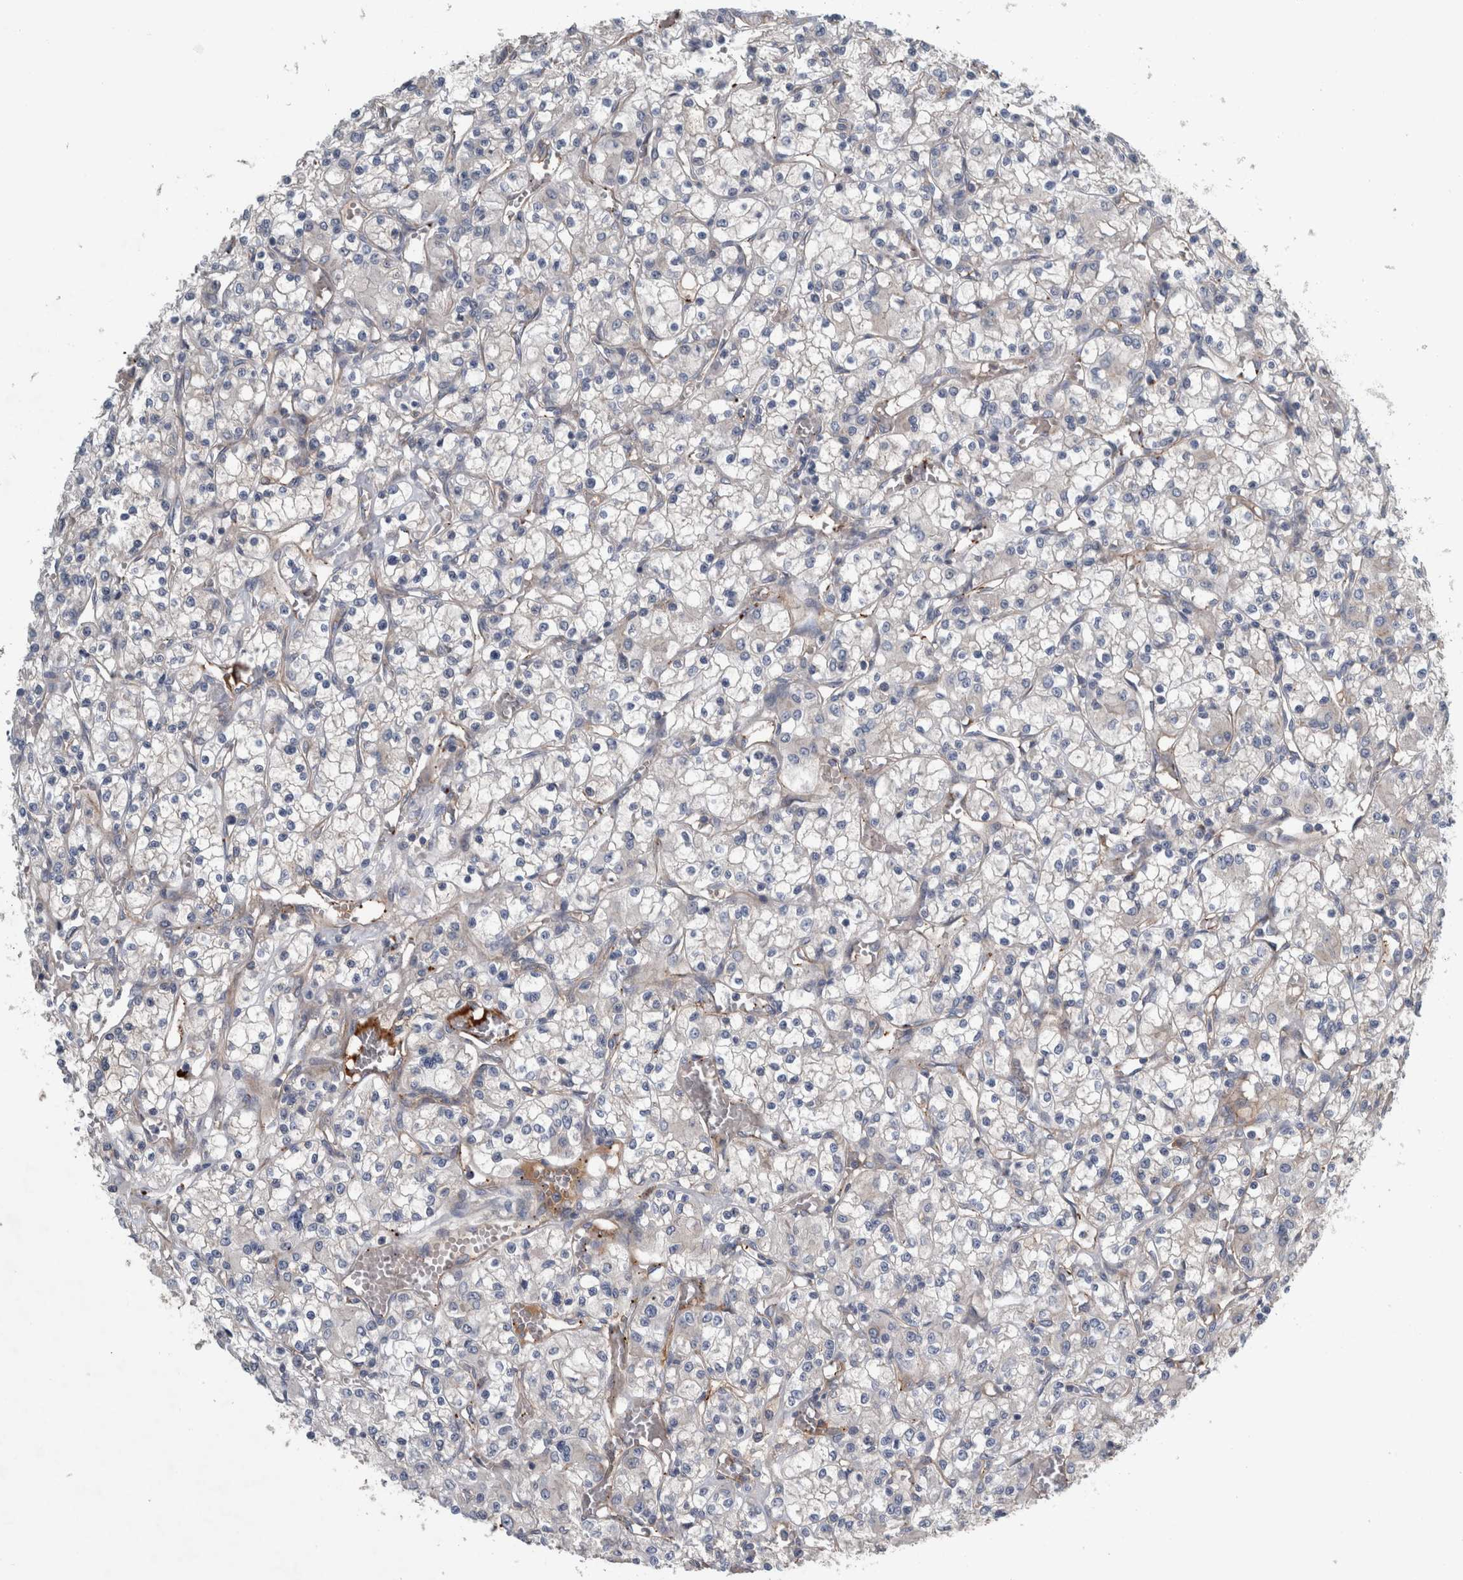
{"staining": {"intensity": "moderate", "quantity": "<25%", "location": "cytoplasmic/membranous"}, "tissue": "renal cancer", "cell_type": "Tumor cells", "image_type": "cancer", "snomed": [{"axis": "morphology", "description": "Adenocarcinoma, NOS"}, {"axis": "topography", "description": "Kidney"}], "caption": "Immunohistochemical staining of human adenocarcinoma (renal) demonstrates low levels of moderate cytoplasmic/membranous protein expression in about <25% of tumor cells. Using DAB (3,3'-diaminobenzidine) (brown) and hematoxylin (blue) stains, captured at high magnification using brightfield microscopy.", "gene": "GLT8D2", "patient": {"sex": "female", "age": 59}}